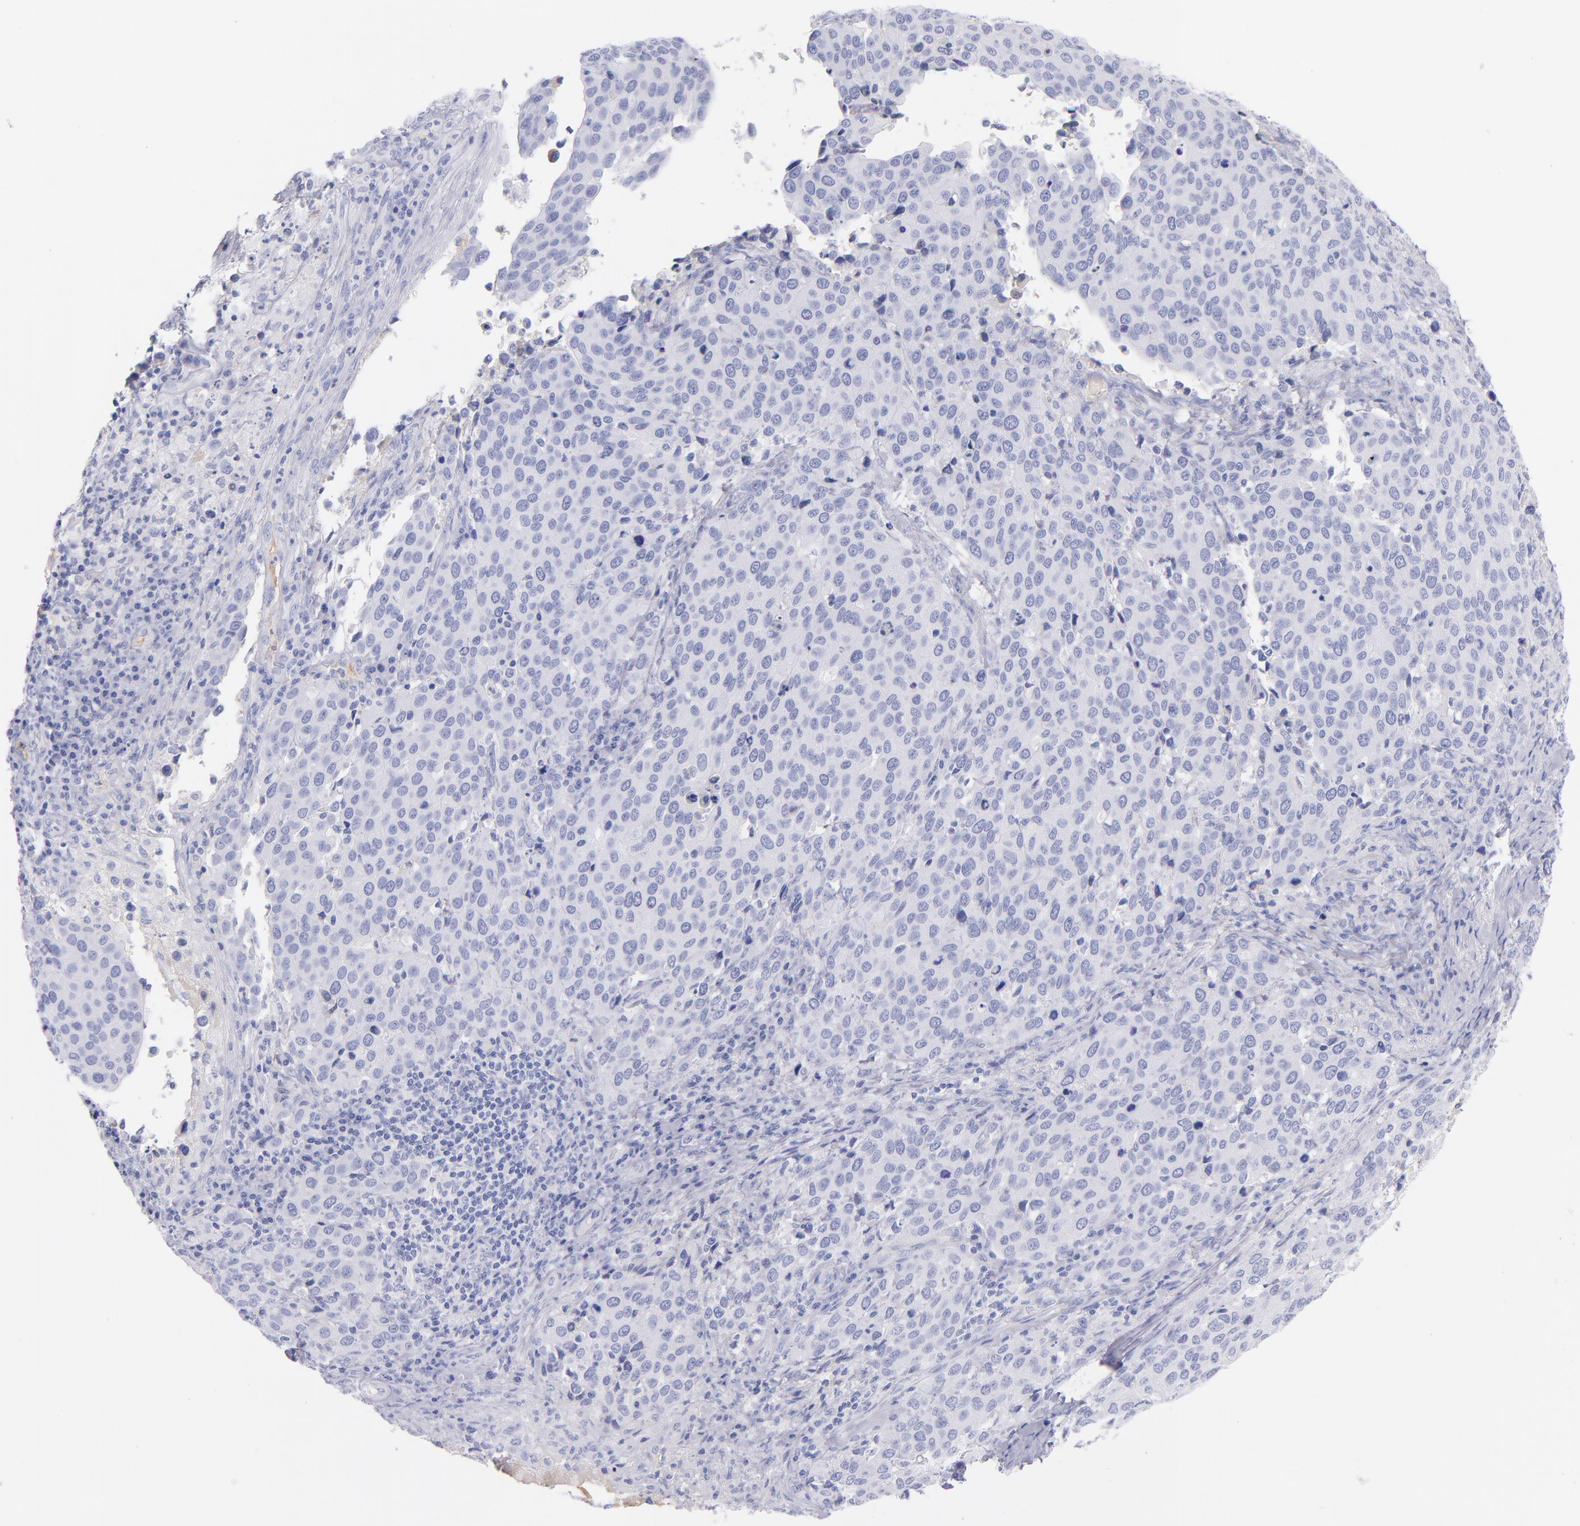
{"staining": {"intensity": "negative", "quantity": "none", "location": "none"}, "tissue": "cervical cancer", "cell_type": "Tumor cells", "image_type": "cancer", "snomed": [{"axis": "morphology", "description": "Squamous cell carcinoma, NOS"}, {"axis": "topography", "description": "Cervix"}], "caption": "IHC of cervical cancer (squamous cell carcinoma) demonstrates no positivity in tumor cells.", "gene": "HP", "patient": {"sex": "female", "age": 54}}